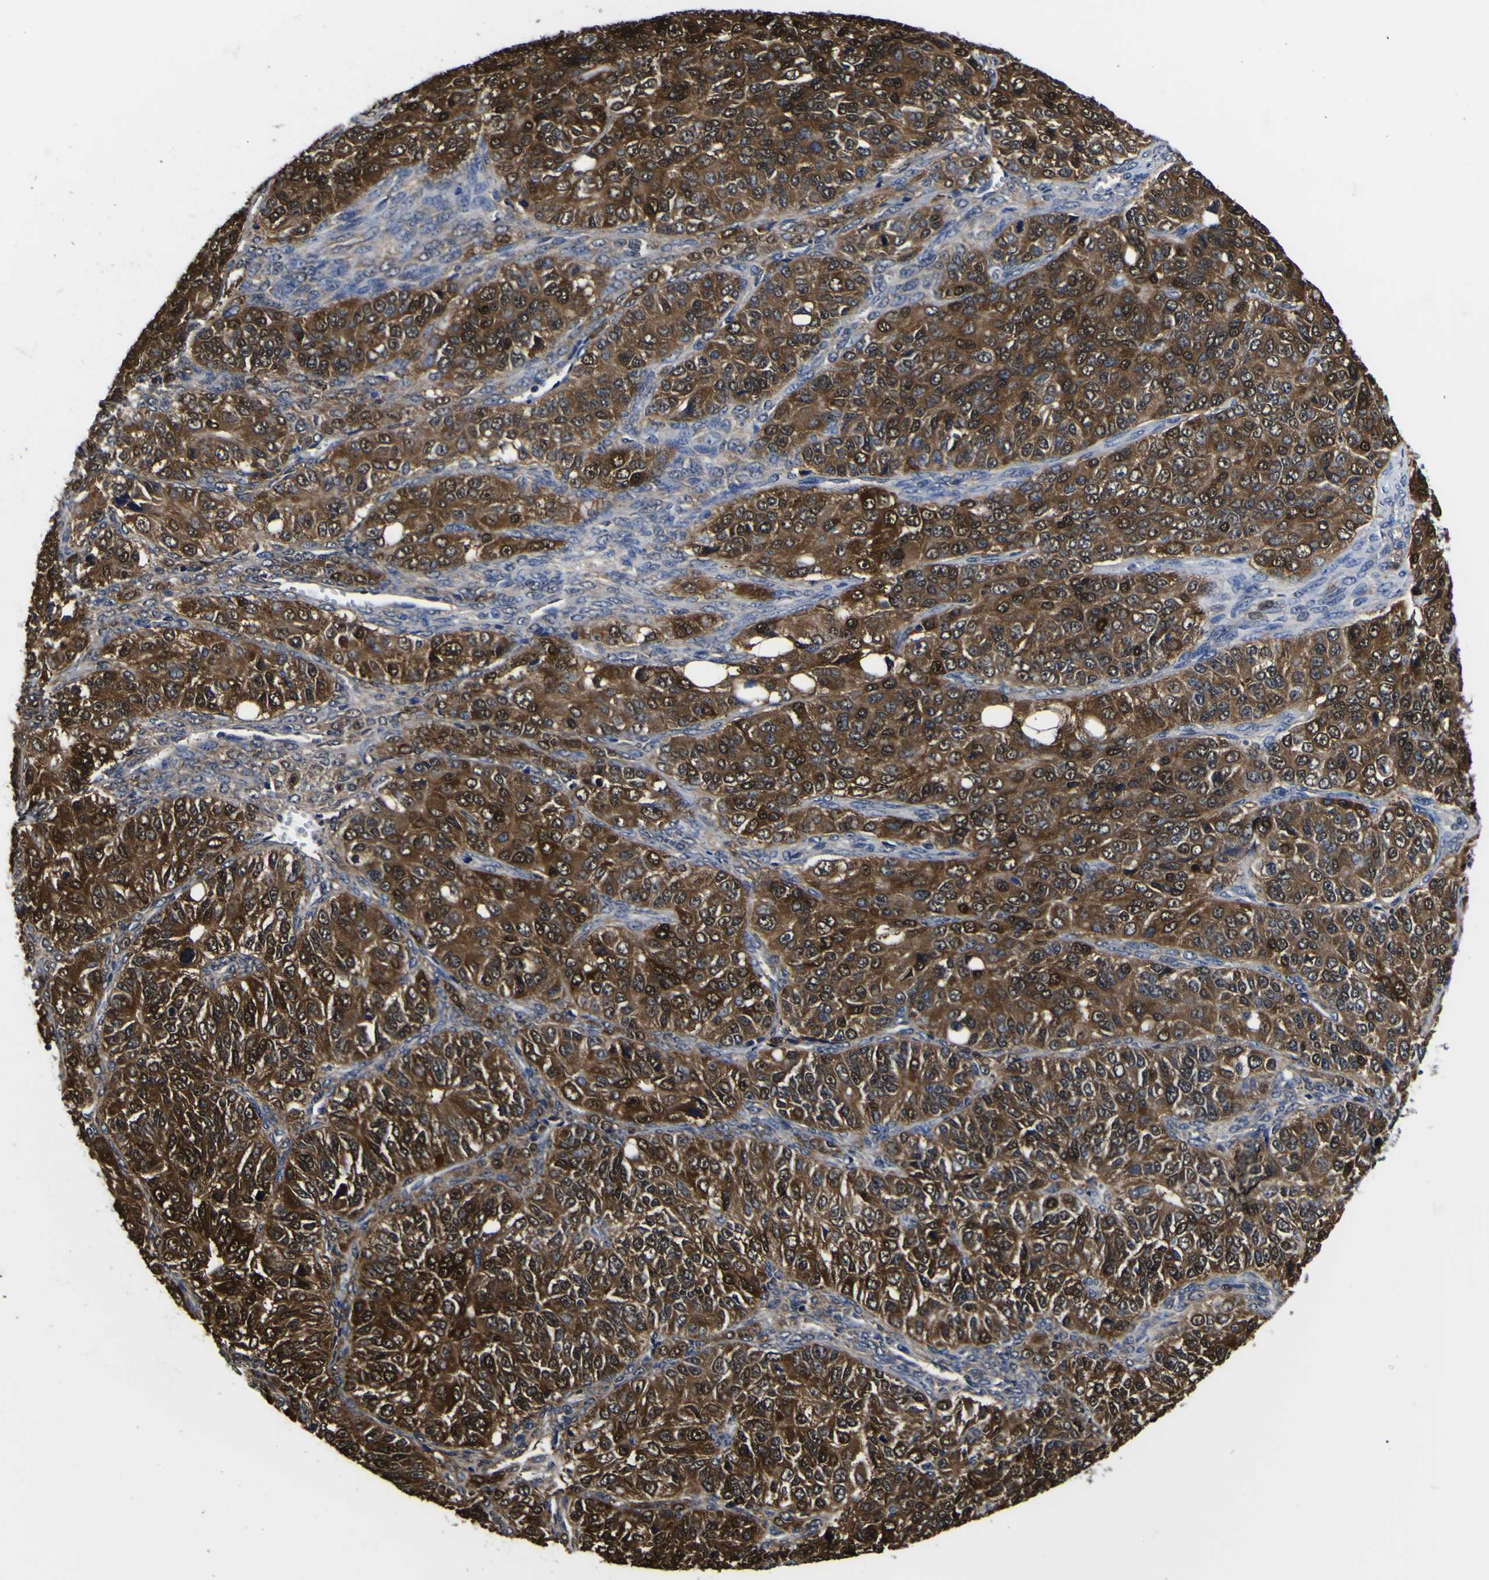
{"staining": {"intensity": "strong", "quantity": "25%-75%", "location": "cytoplasmic/membranous,nuclear"}, "tissue": "ovarian cancer", "cell_type": "Tumor cells", "image_type": "cancer", "snomed": [{"axis": "morphology", "description": "Carcinoma, endometroid"}, {"axis": "topography", "description": "Ovary"}], "caption": "Protein expression analysis of human ovarian endometroid carcinoma reveals strong cytoplasmic/membranous and nuclear expression in approximately 25%-75% of tumor cells.", "gene": "FAM110B", "patient": {"sex": "female", "age": 51}}